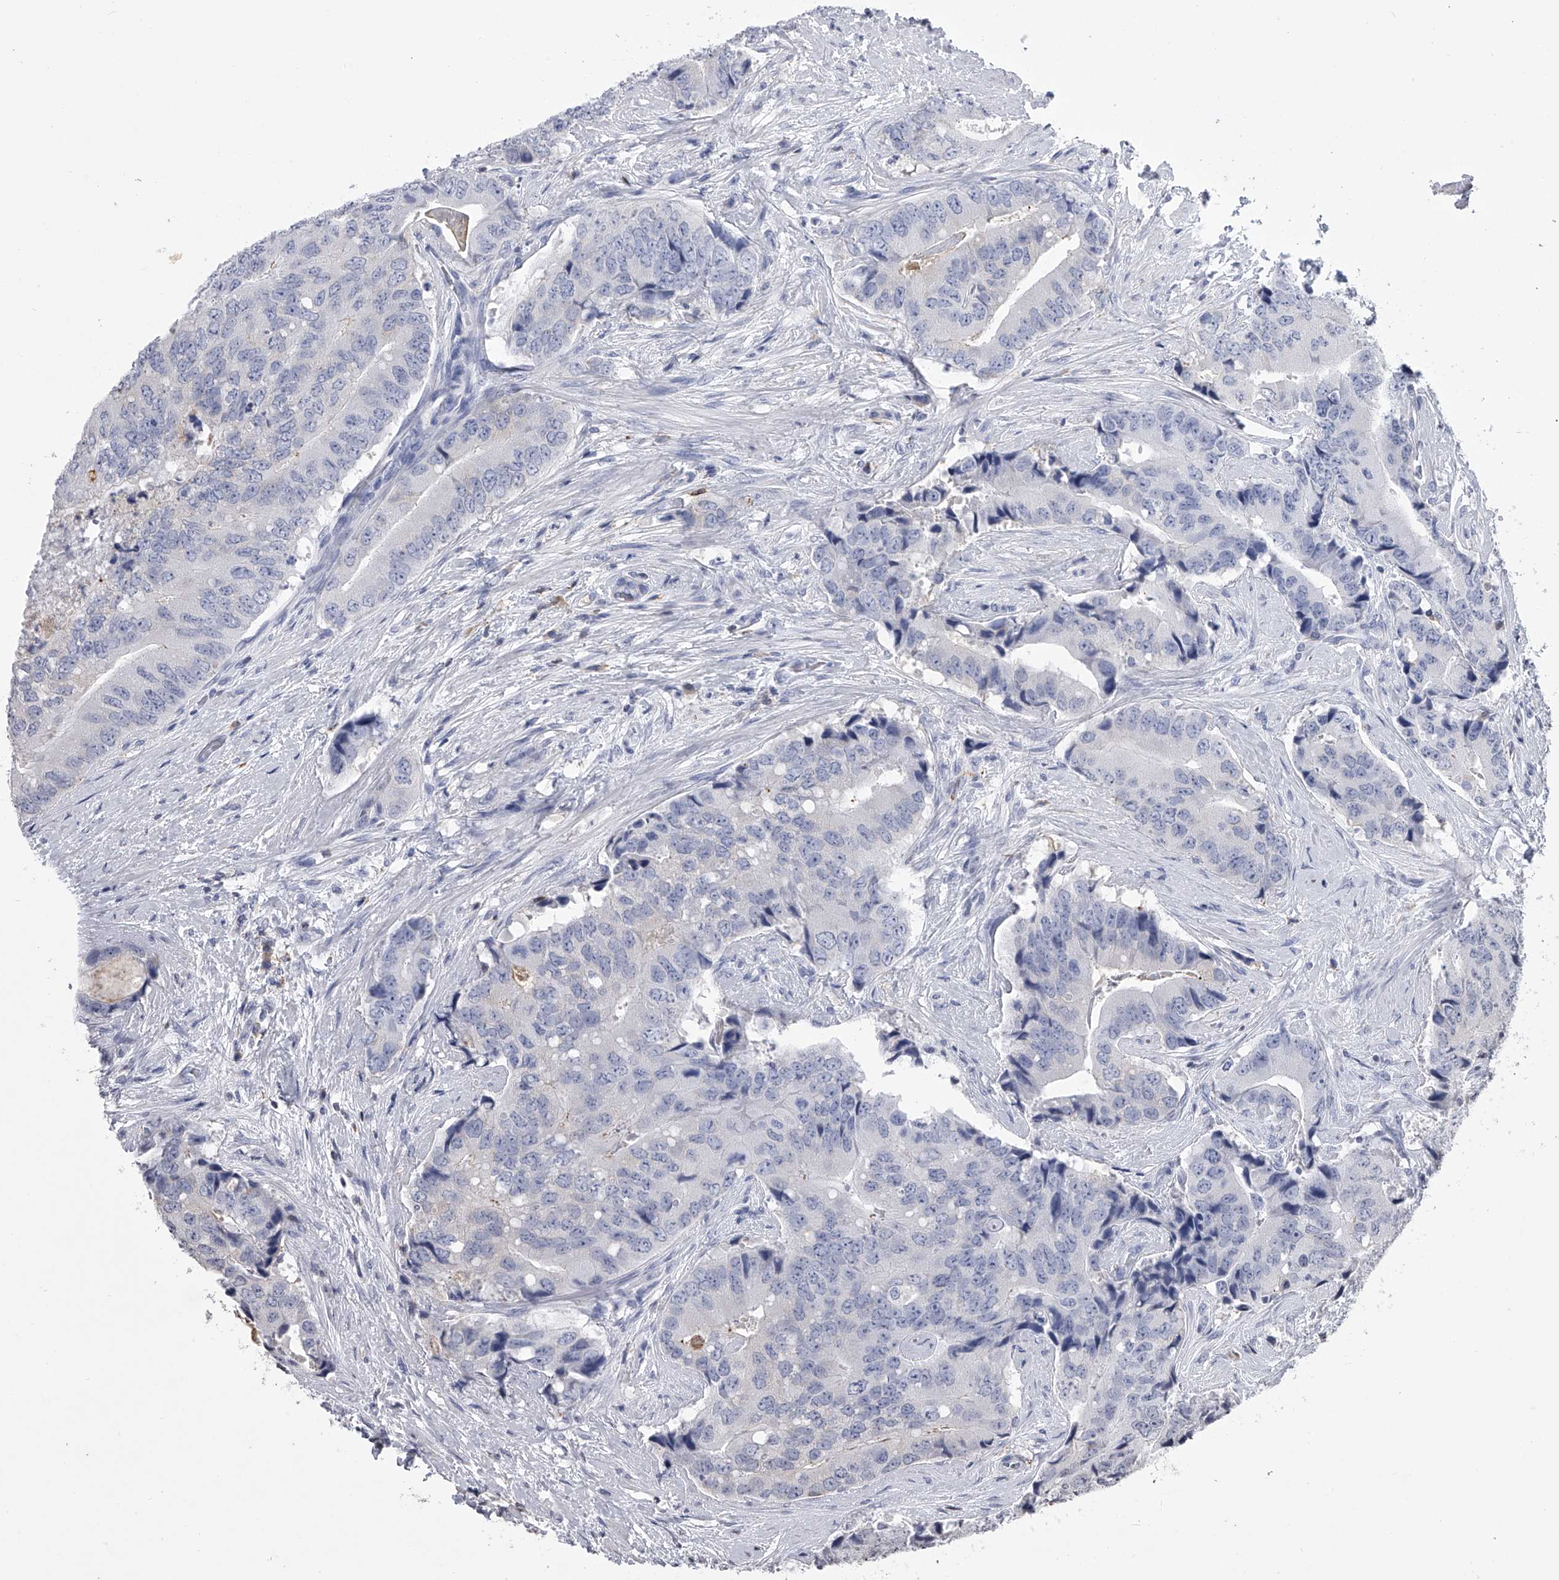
{"staining": {"intensity": "negative", "quantity": "none", "location": "none"}, "tissue": "prostate cancer", "cell_type": "Tumor cells", "image_type": "cancer", "snomed": [{"axis": "morphology", "description": "Adenocarcinoma, High grade"}, {"axis": "topography", "description": "Prostate"}], "caption": "Micrograph shows no significant protein positivity in tumor cells of prostate high-grade adenocarcinoma.", "gene": "TASP1", "patient": {"sex": "male", "age": 70}}